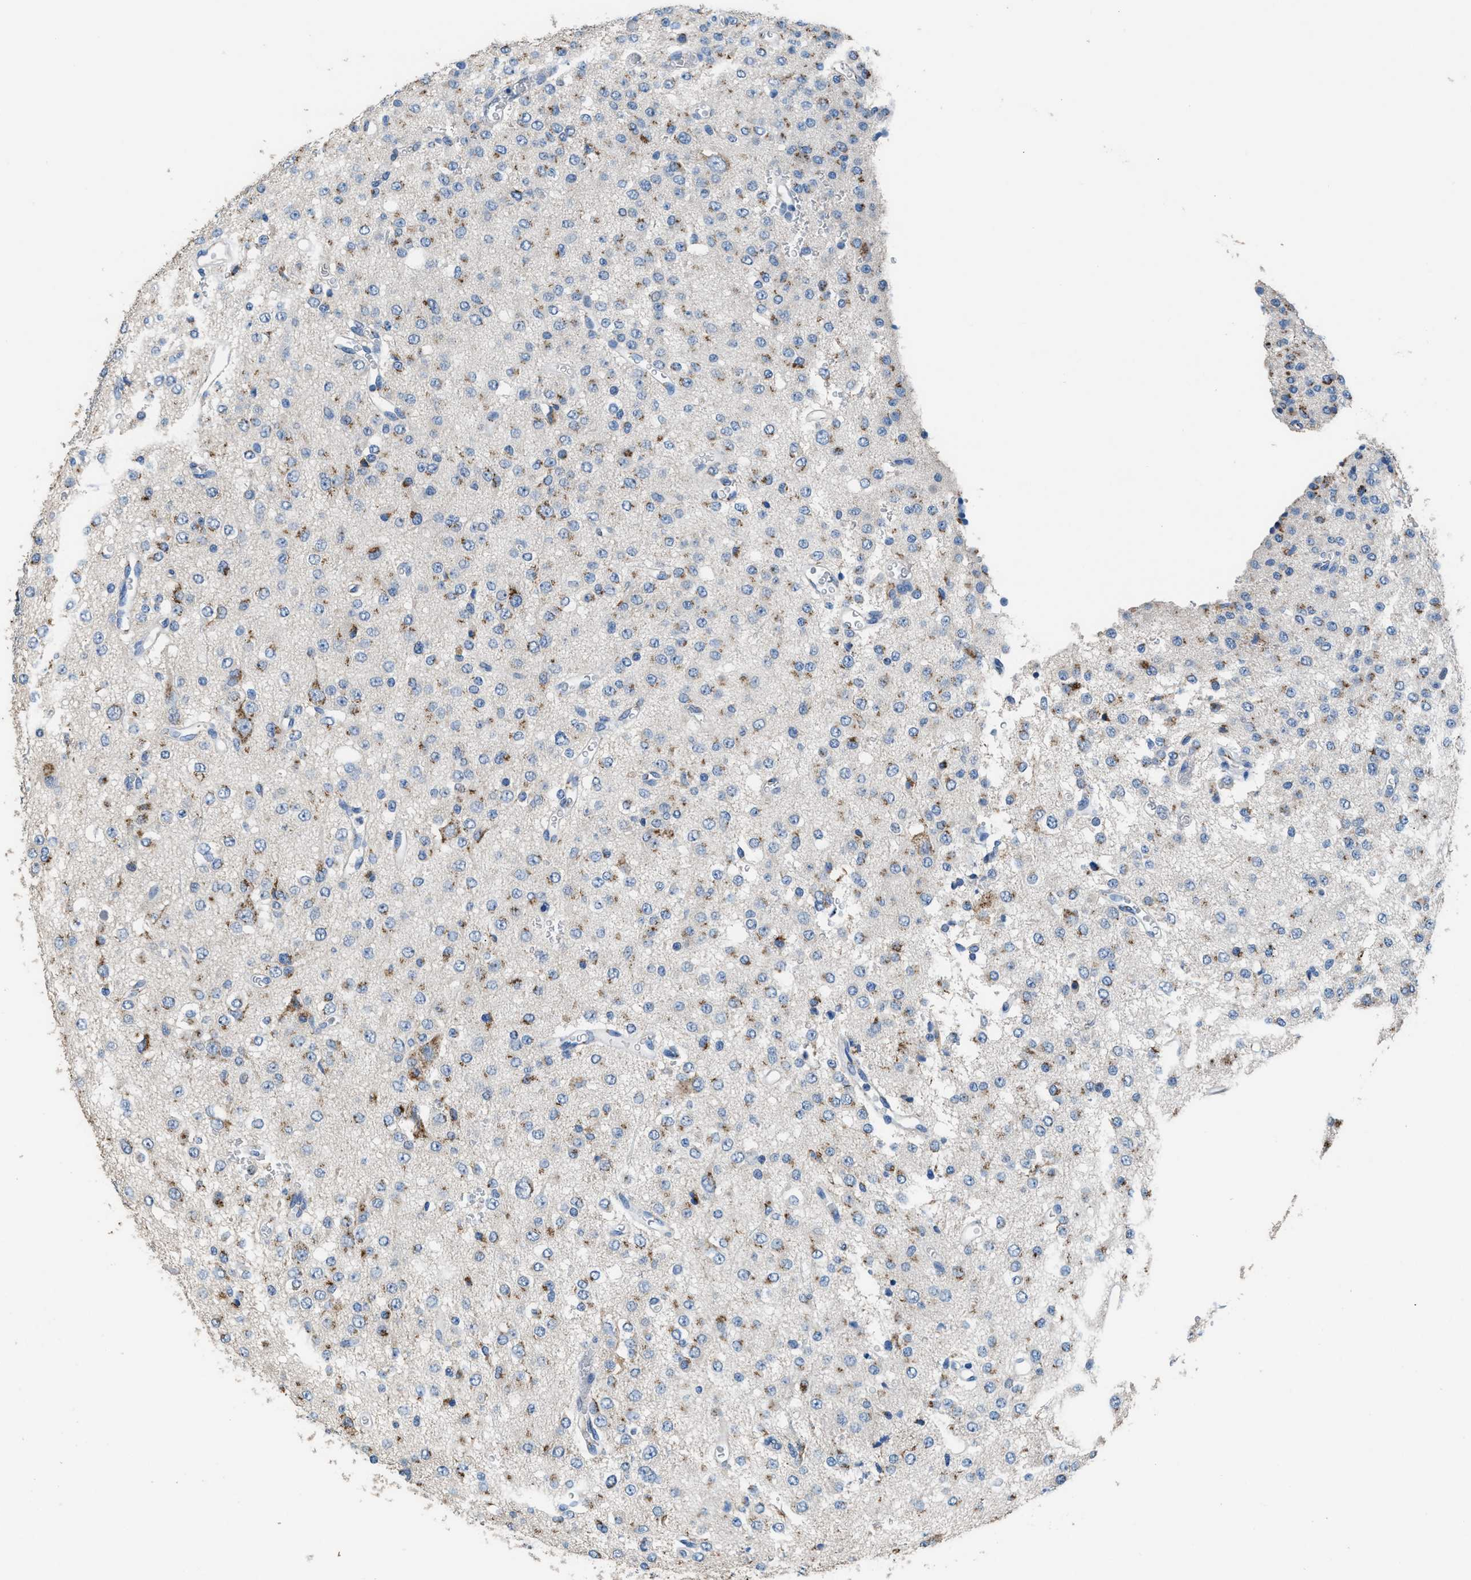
{"staining": {"intensity": "moderate", "quantity": "<25%", "location": "cytoplasmic/membranous"}, "tissue": "glioma", "cell_type": "Tumor cells", "image_type": "cancer", "snomed": [{"axis": "morphology", "description": "Glioma, malignant, Low grade"}, {"axis": "topography", "description": "Brain"}], "caption": "Low-grade glioma (malignant) stained for a protein (brown) exhibits moderate cytoplasmic/membranous positive staining in approximately <25% of tumor cells.", "gene": "GOLM1", "patient": {"sex": "male", "age": 38}}